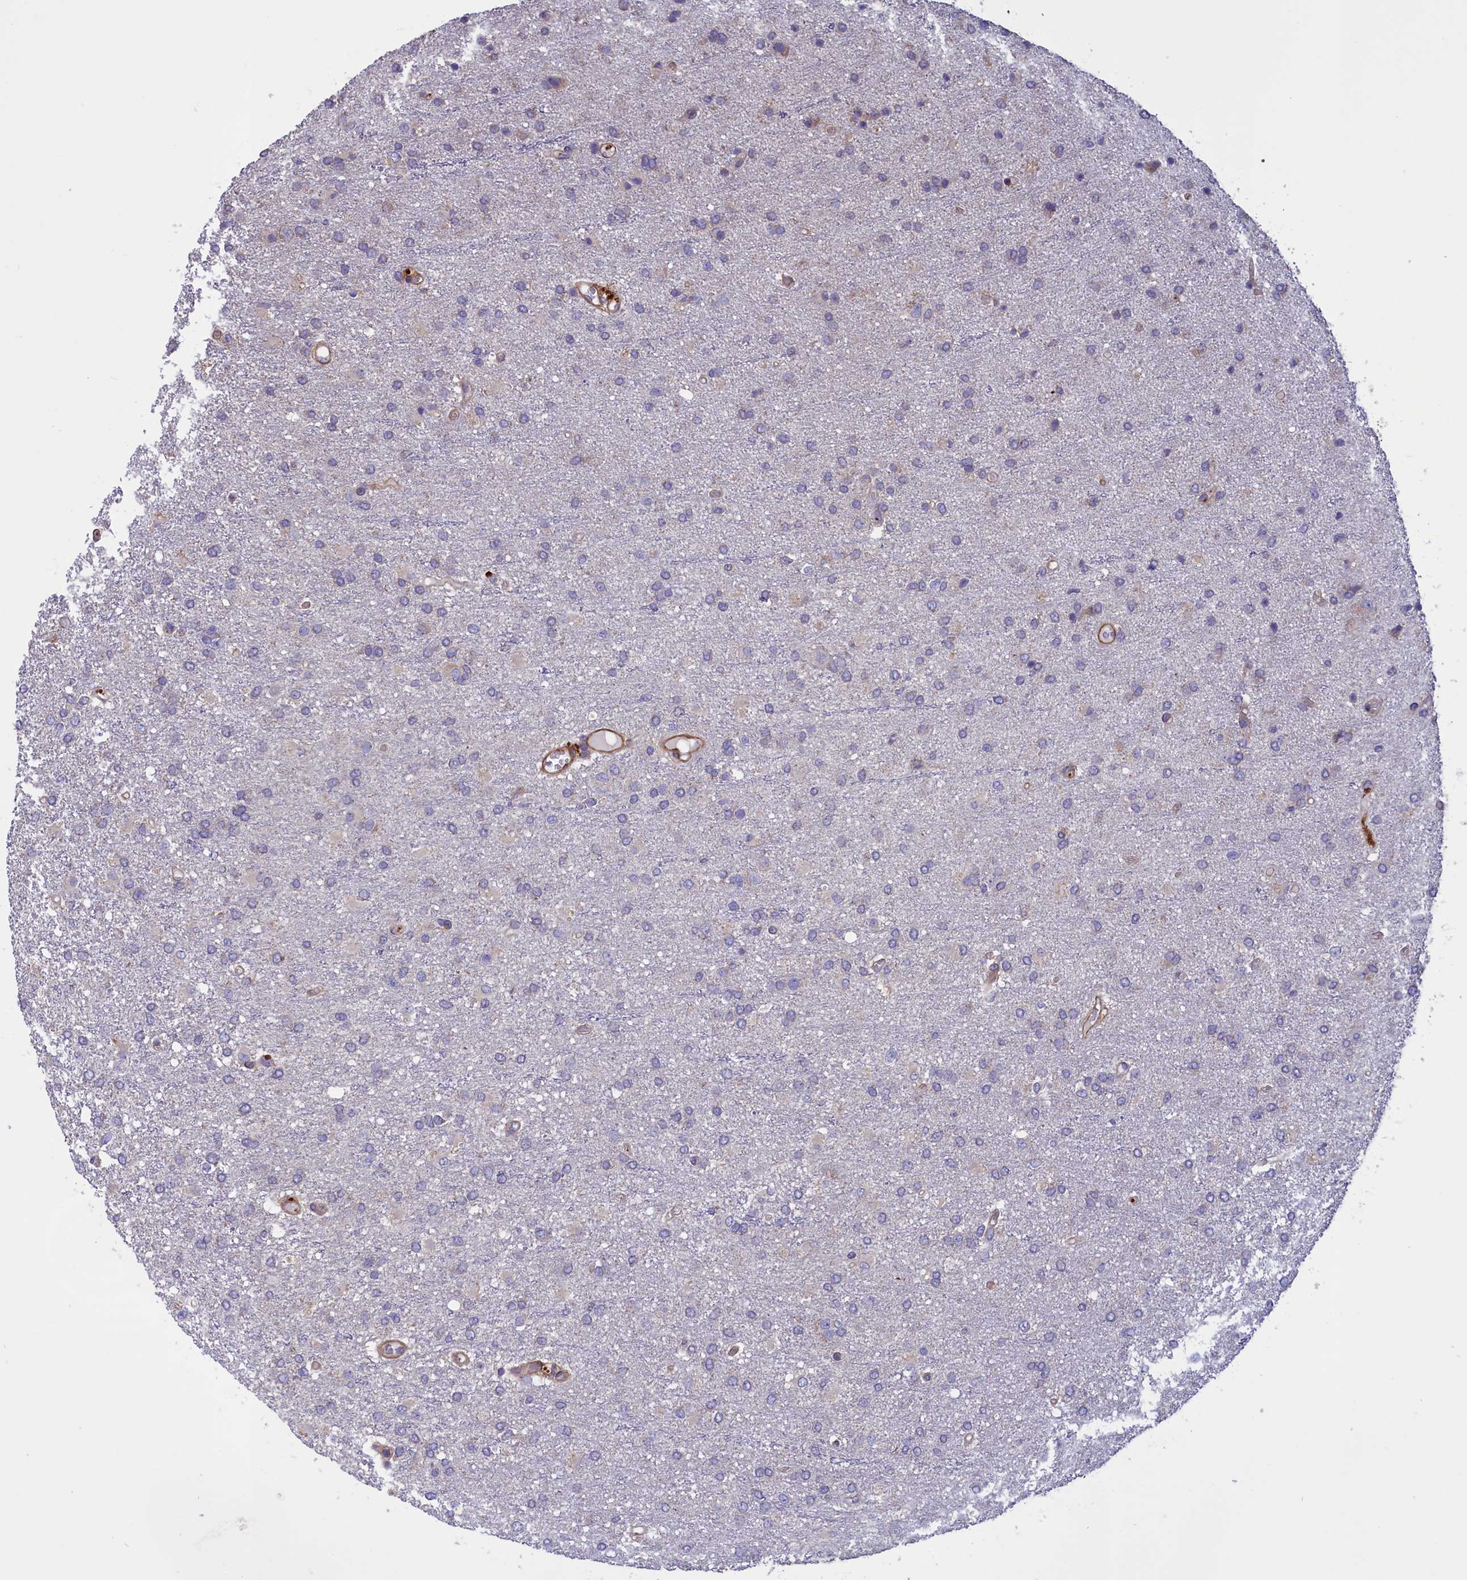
{"staining": {"intensity": "negative", "quantity": "none", "location": "none"}, "tissue": "glioma", "cell_type": "Tumor cells", "image_type": "cancer", "snomed": [{"axis": "morphology", "description": "Glioma, malignant, High grade"}, {"axis": "topography", "description": "Brain"}], "caption": "Tumor cells are negative for brown protein staining in malignant high-grade glioma. The staining is performed using DAB (3,3'-diaminobenzidine) brown chromogen with nuclei counter-stained in using hematoxylin.", "gene": "AMDHD2", "patient": {"sex": "female", "age": 74}}